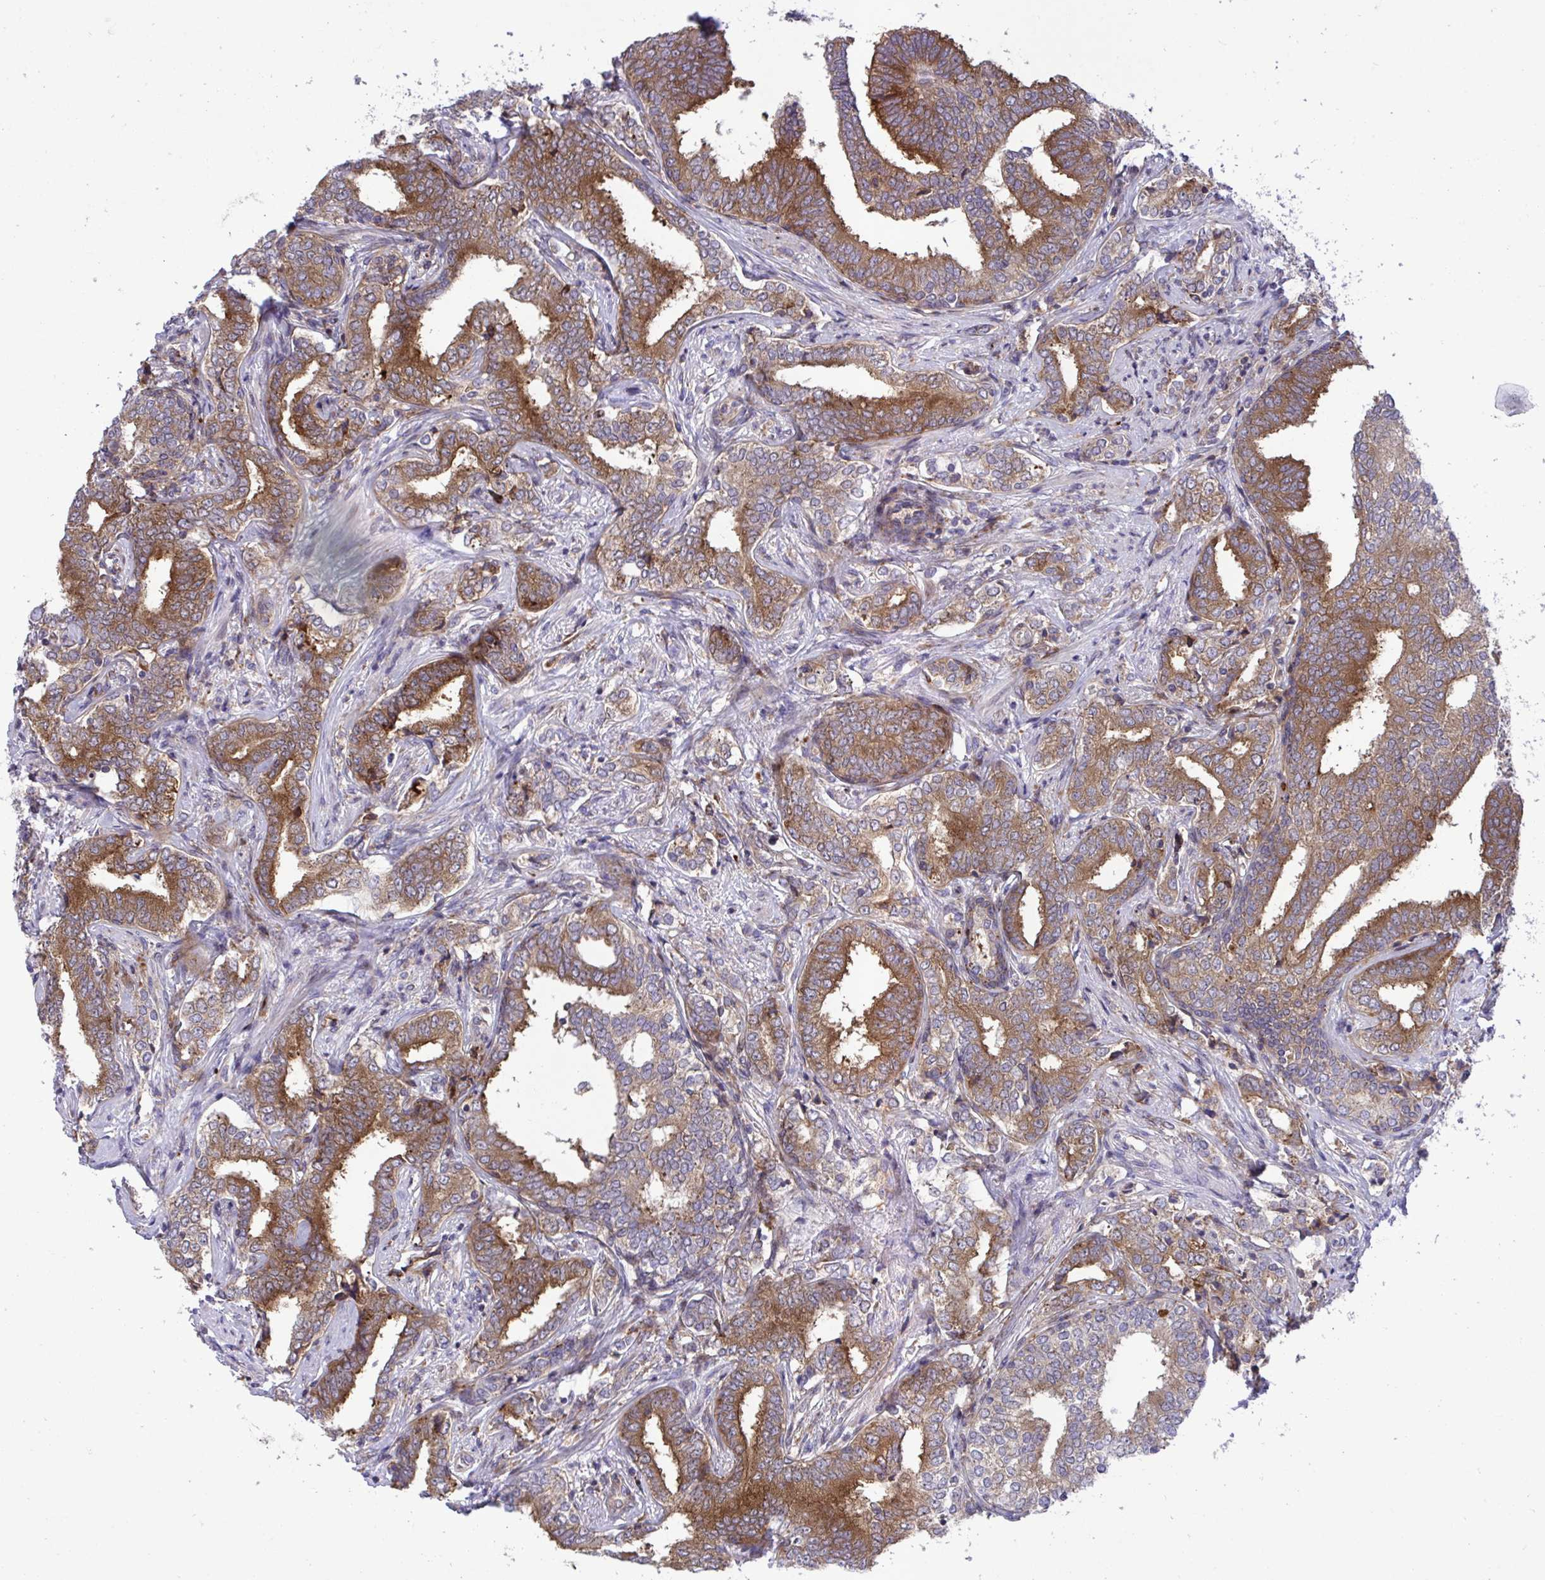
{"staining": {"intensity": "moderate", "quantity": ">75%", "location": "cytoplasmic/membranous"}, "tissue": "prostate cancer", "cell_type": "Tumor cells", "image_type": "cancer", "snomed": [{"axis": "morphology", "description": "Adenocarcinoma, High grade"}, {"axis": "topography", "description": "Prostate"}], "caption": "Protein expression analysis of human prostate cancer (adenocarcinoma (high-grade)) reveals moderate cytoplasmic/membranous staining in about >75% of tumor cells. The protein of interest is stained brown, and the nuclei are stained in blue (DAB (3,3'-diaminobenzidine) IHC with brightfield microscopy, high magnification).", "gene": "RPS15", "patient": {"sex": "male", "age": 72}}